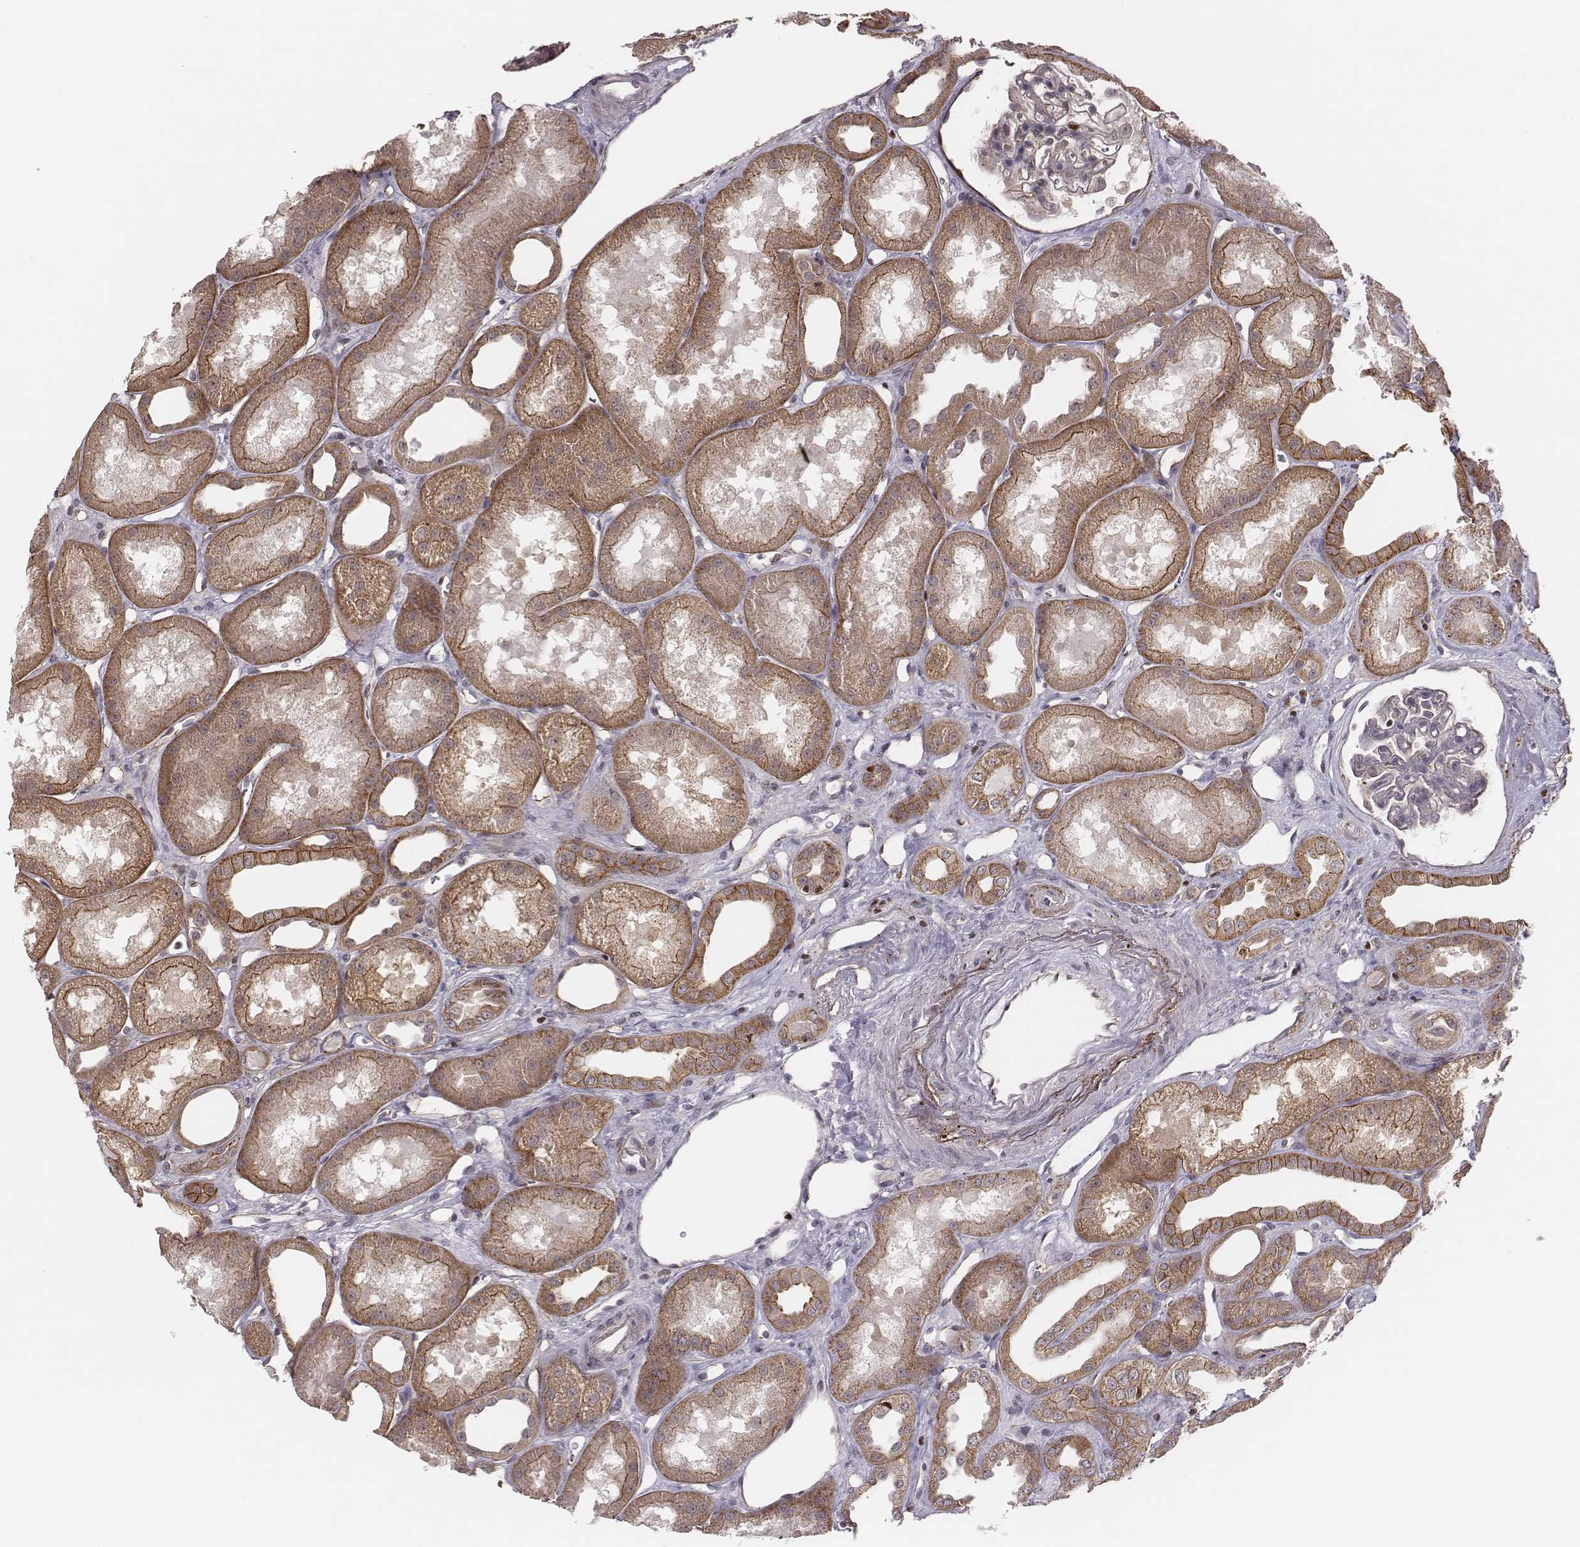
{"staining": {"intensity": "negative", "quantity": "none", "location": "none"}, "tissue": "kidney", "cell_type": "Cells in glomeruli", "image_type": "normal", "snomed": [{"axis": "morphology", "description": "Normal tissue, NOS"}, {"axis": "topography", "description": "Kidney"}], "caption": "Cells in glomeruli are negative for protein expression in unremarkable human kidney. (DAB (3,3'-diaminobenzidine) immunohistochemistry, high magnification).", "gene": "WDR59", "patient": {"sex": "male", "age": 61}}